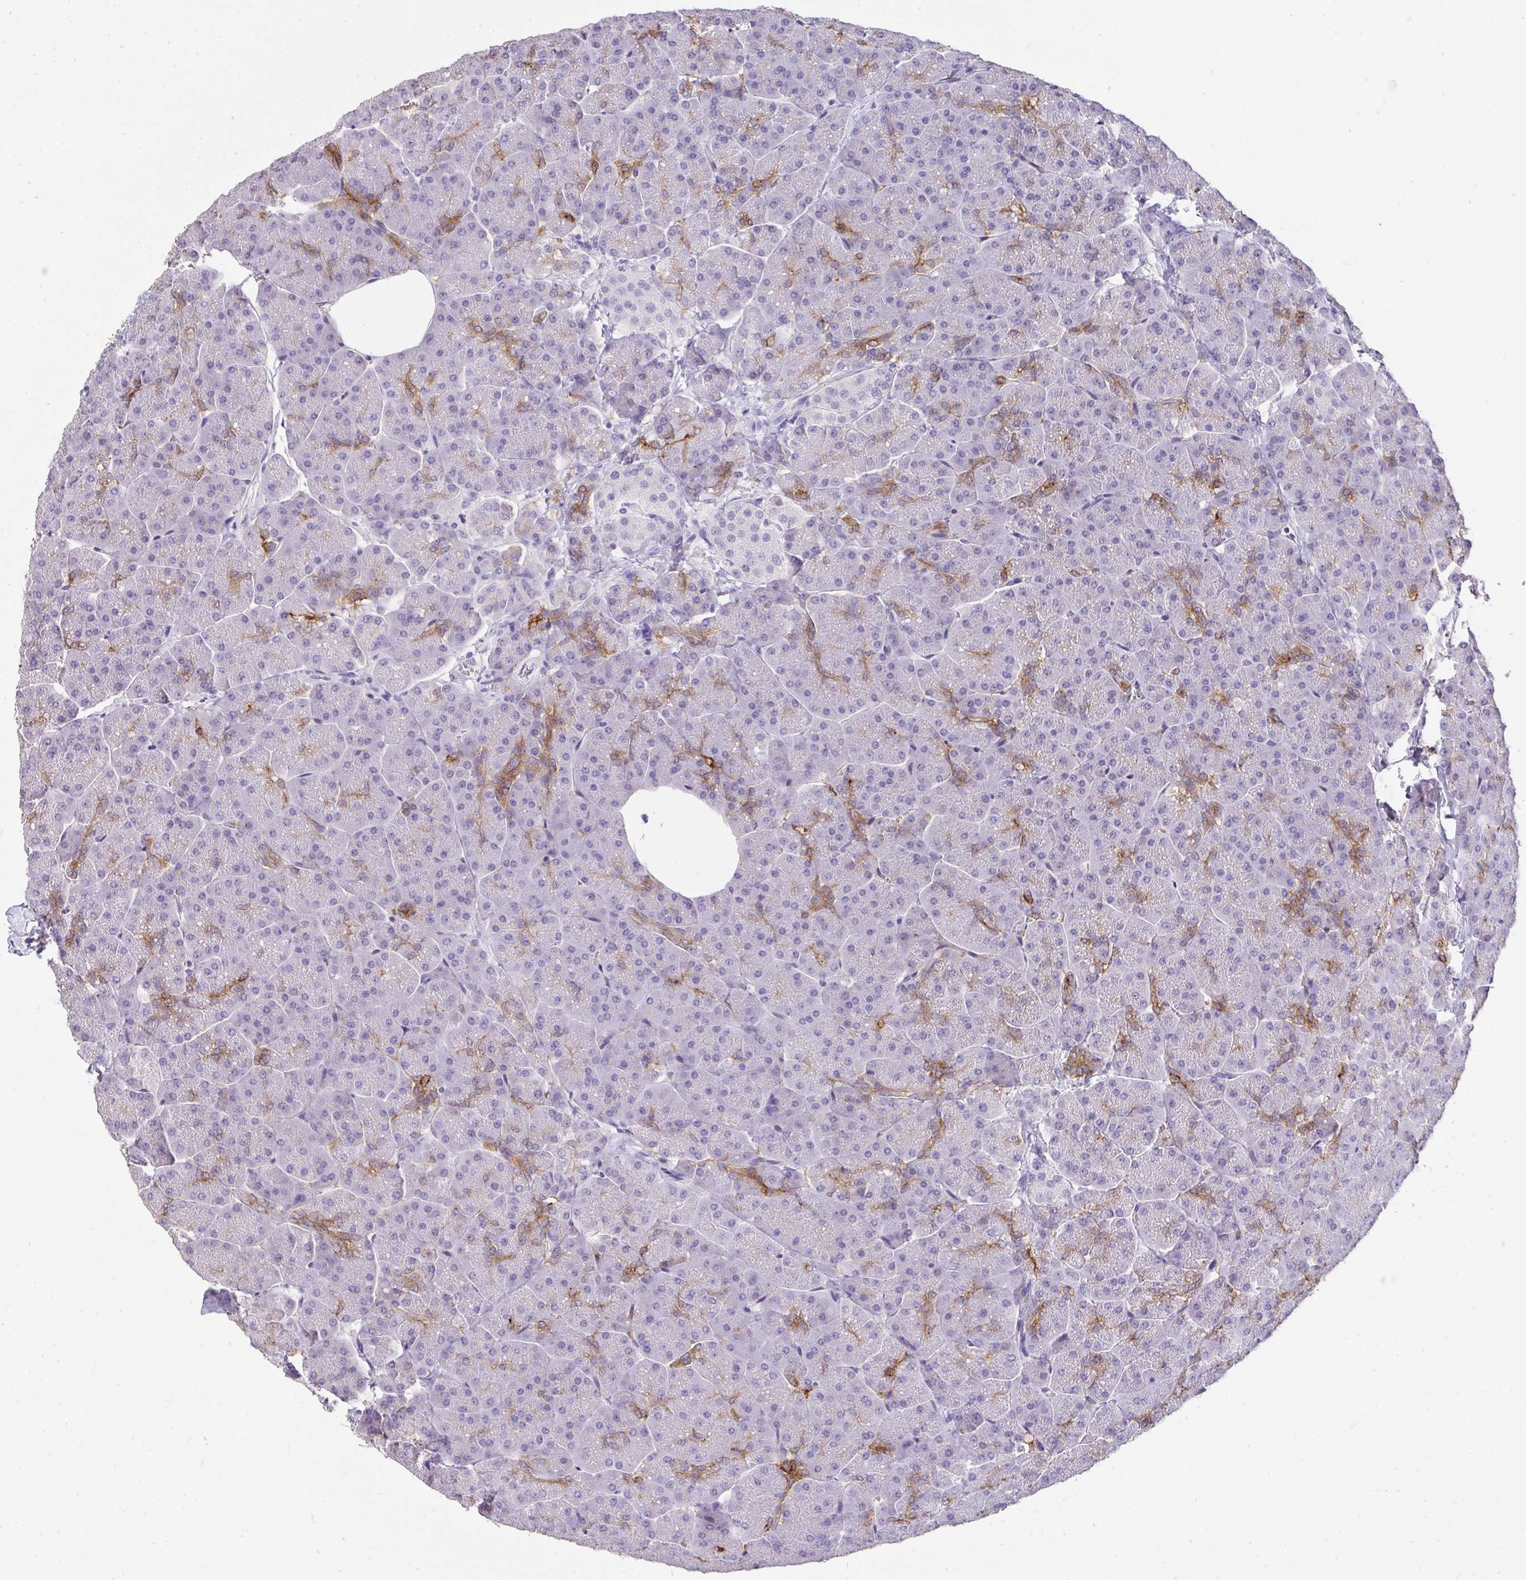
{"staining": {"intensity": "strong", "quantity": "<25%", "location": "cytoplasmic/membranous"}, "tissue": "pancreas", "cell_type": "Exocrine glandular cells", "image_type": "normal", "snomed": [{"axis": "morphology", "description": "Normal tissue, NOS"}, {"axis": "topography", "description": "Pancreas"}, {"axis": "topography", "description": "Peripheral nerve tissue"}], "caption": "This micrograph shows immunohistochemistry (IHC) staining of benign pancreas, with medium strong cytoplasmic/membranous expression in about <25% of exocrine glandular cells.", "gene": "VGLL3", "patient": {"sex": "male", "age": 54}}